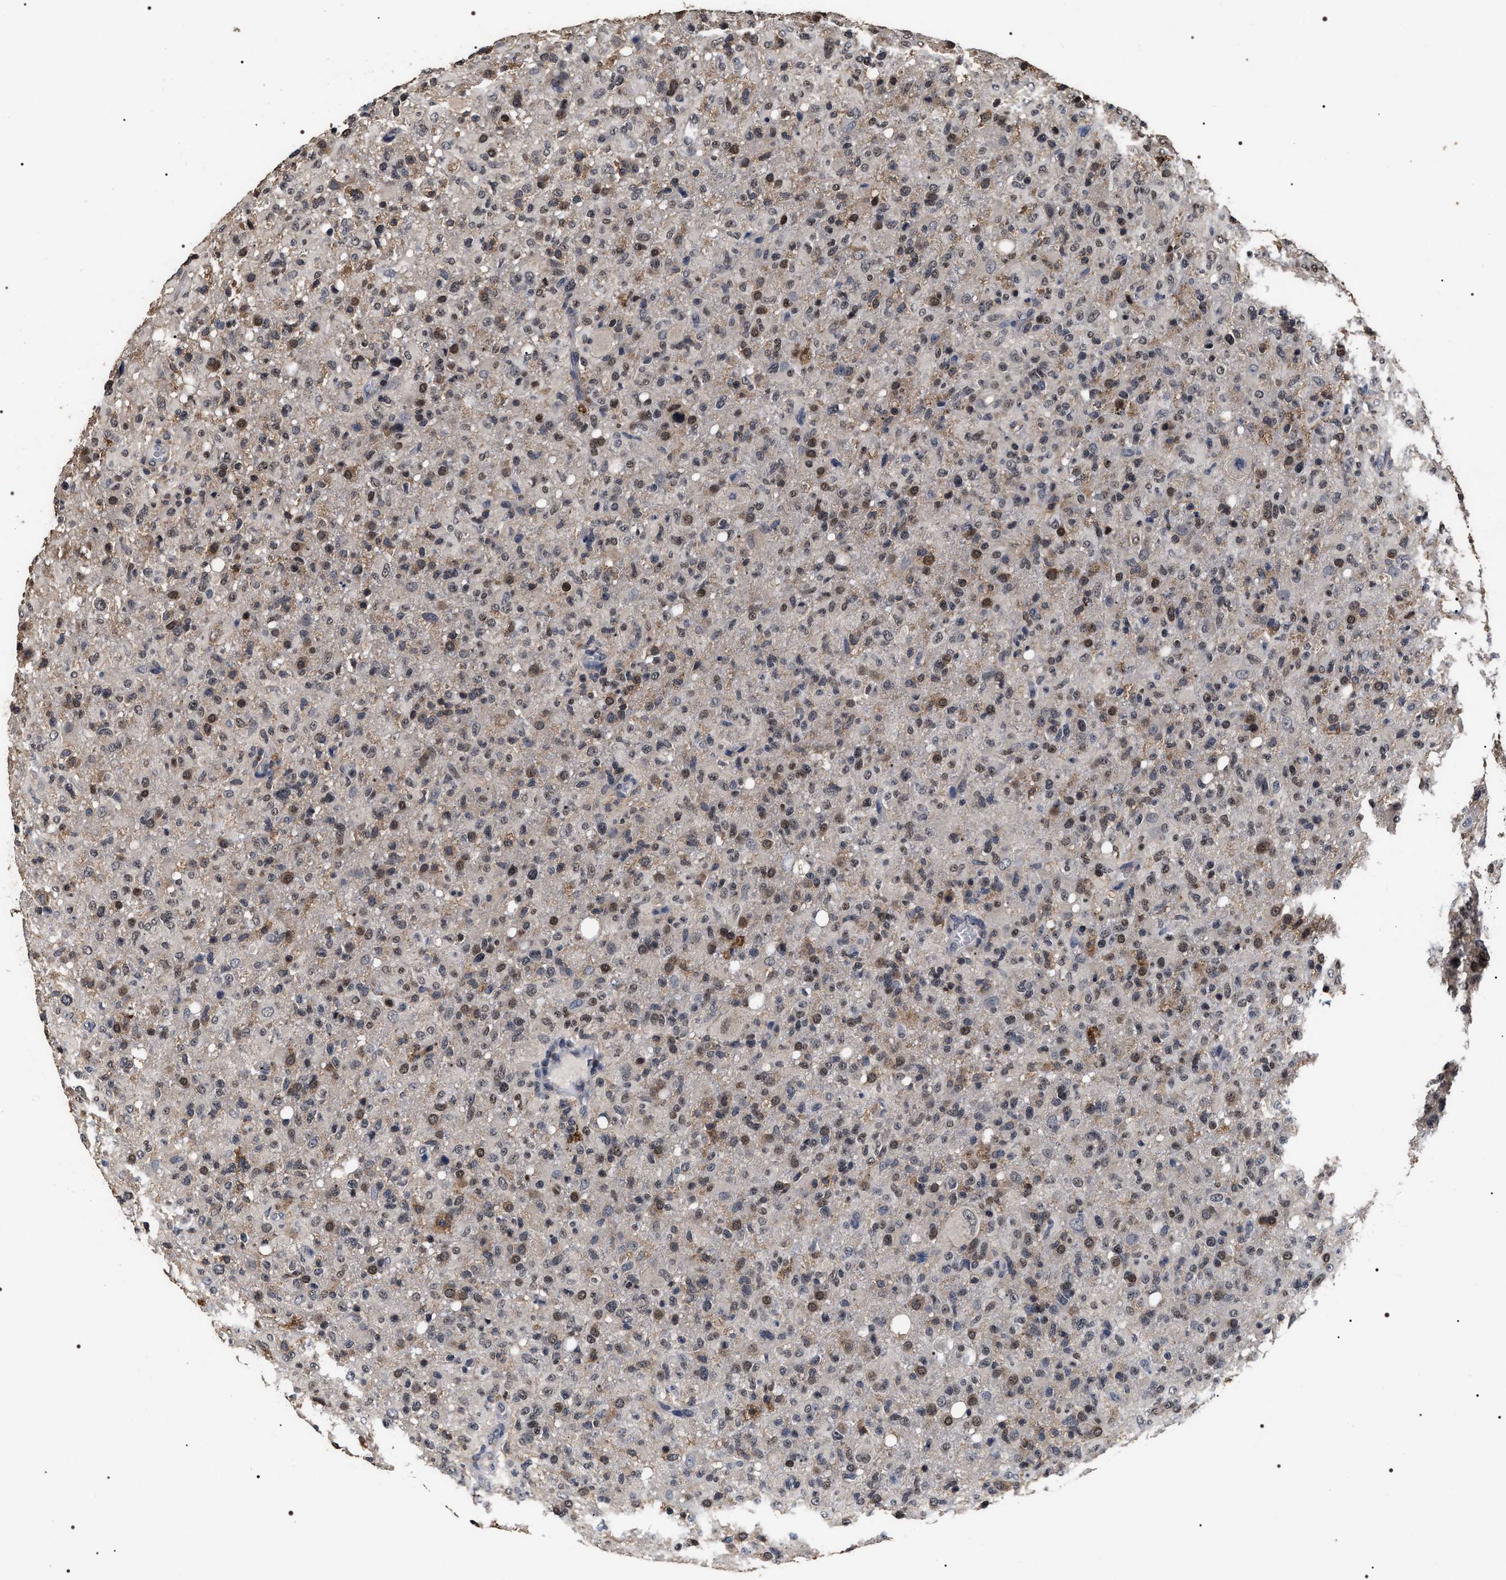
{"staining": {"intensity": "moderate", "quantity": ">75%", "location": "nuclear"}, "tissue": "glioma", "cell_type": "Tumor cells", "image_type": "cancer", "snomed": [{"axis": "morphology", "description": "Glioma, malignant, High grade"}, {"axis": "topography", "description": "Brain"}], "caption": "A histopathology image of human malignant glioma (high-grade) stained for a protein displays moderate nuclear brown staining in tumor cells.", "gene": "UPF3A", "patient": {"sex": "female", "age": 57}}